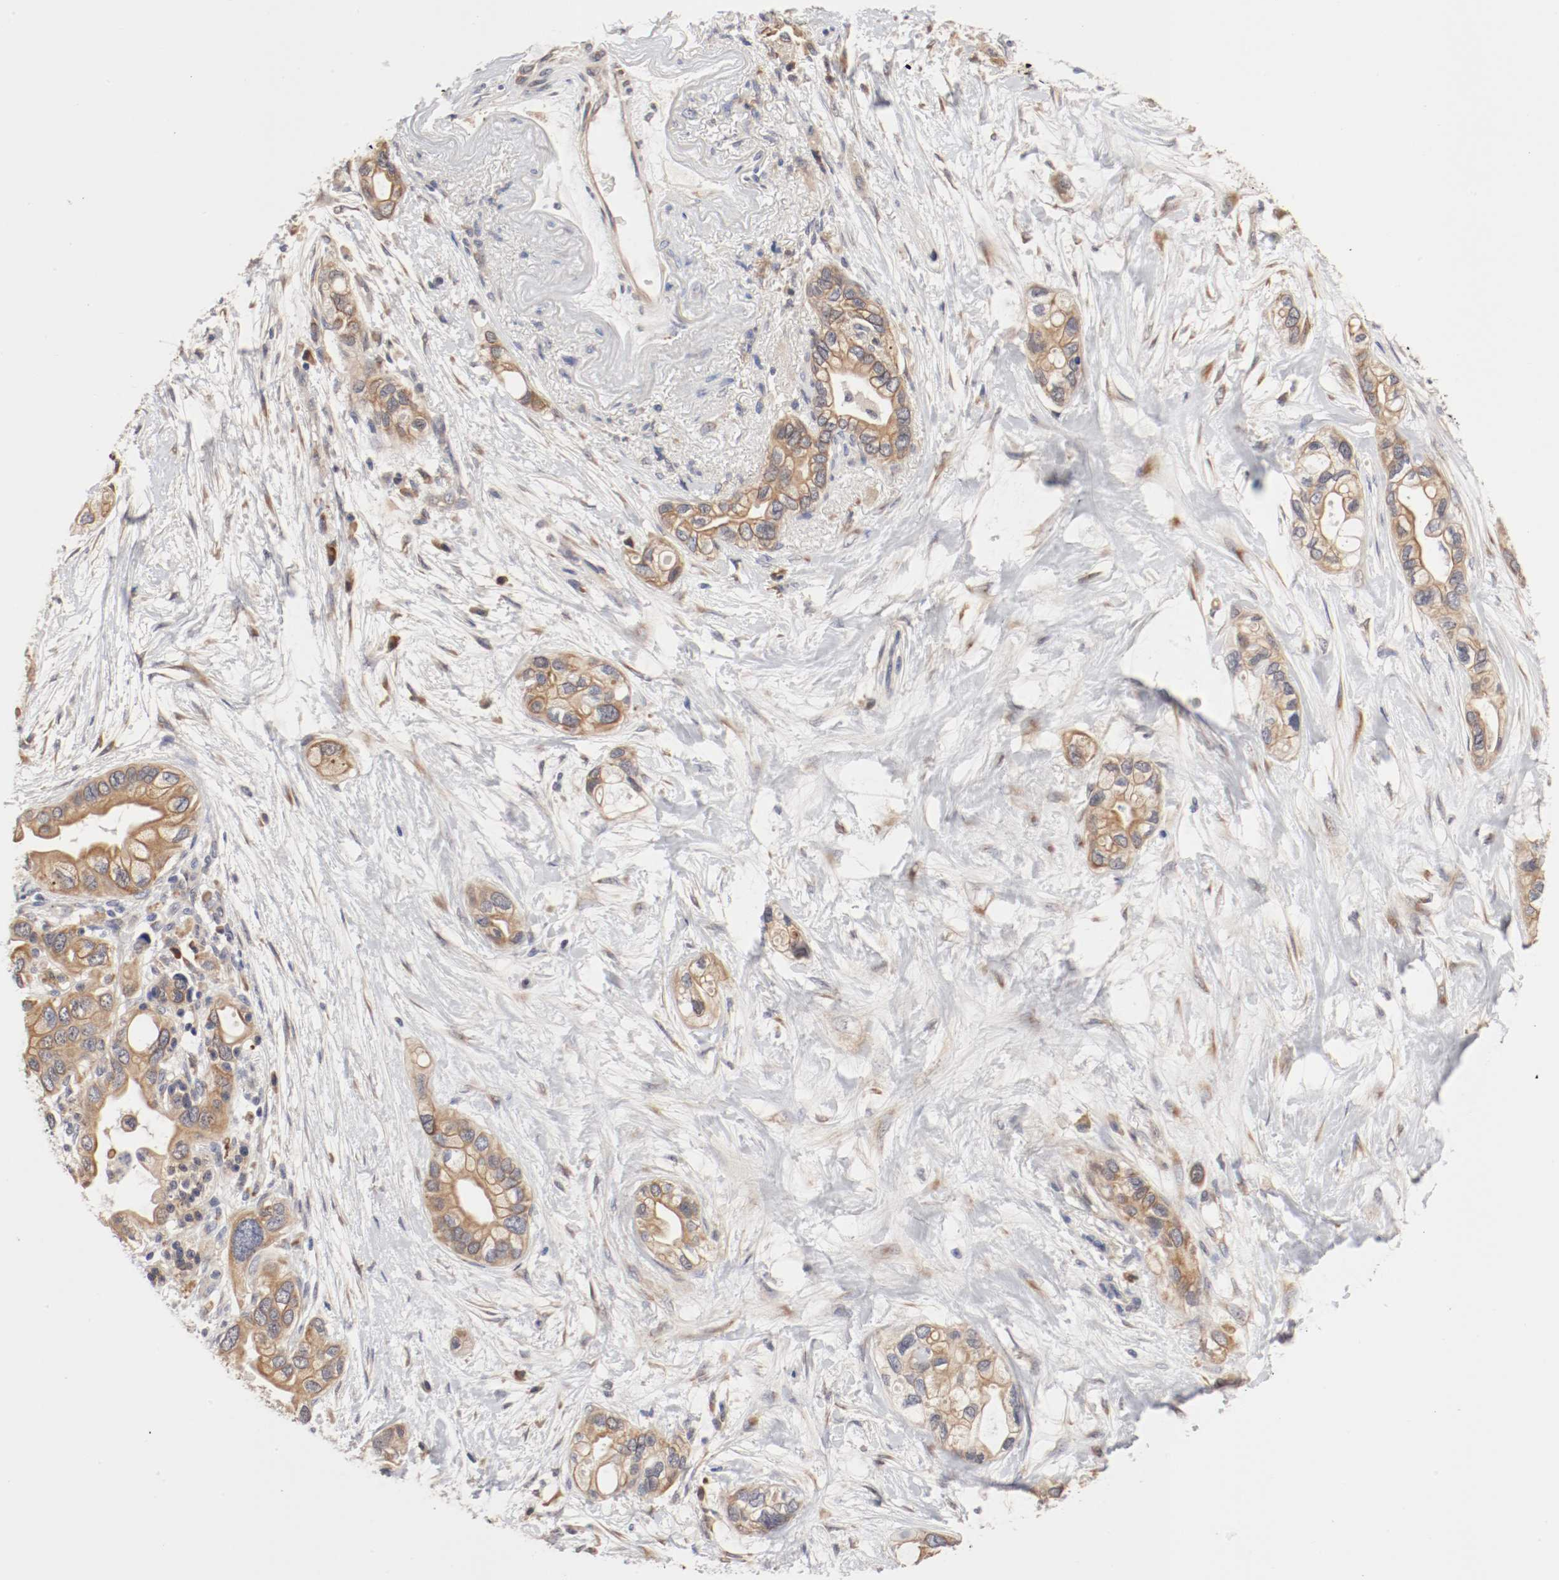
{"staining": {"intensity": "moderate", "quantity": ">75%", "location": "cytoplasmic/membranous"}, "tissue": "pancreatic cancer", "cell_type": "Tumor cells", "image_type": "cancer", "snomed": [{"axis": "morphology", "description": "Adenocarcinoma, NOS"}, {"axis": "topography", "description": "Pancreas"}], "caption": "Pancreatic cancer (adenocarcinoma) tissue displays moderate cytoplasmic/membranous staining in about >75% of tumor cells Nuclei are stained in blue.", "gene": "FKBP3", "patient": {"sex": "female", "age": 77}}